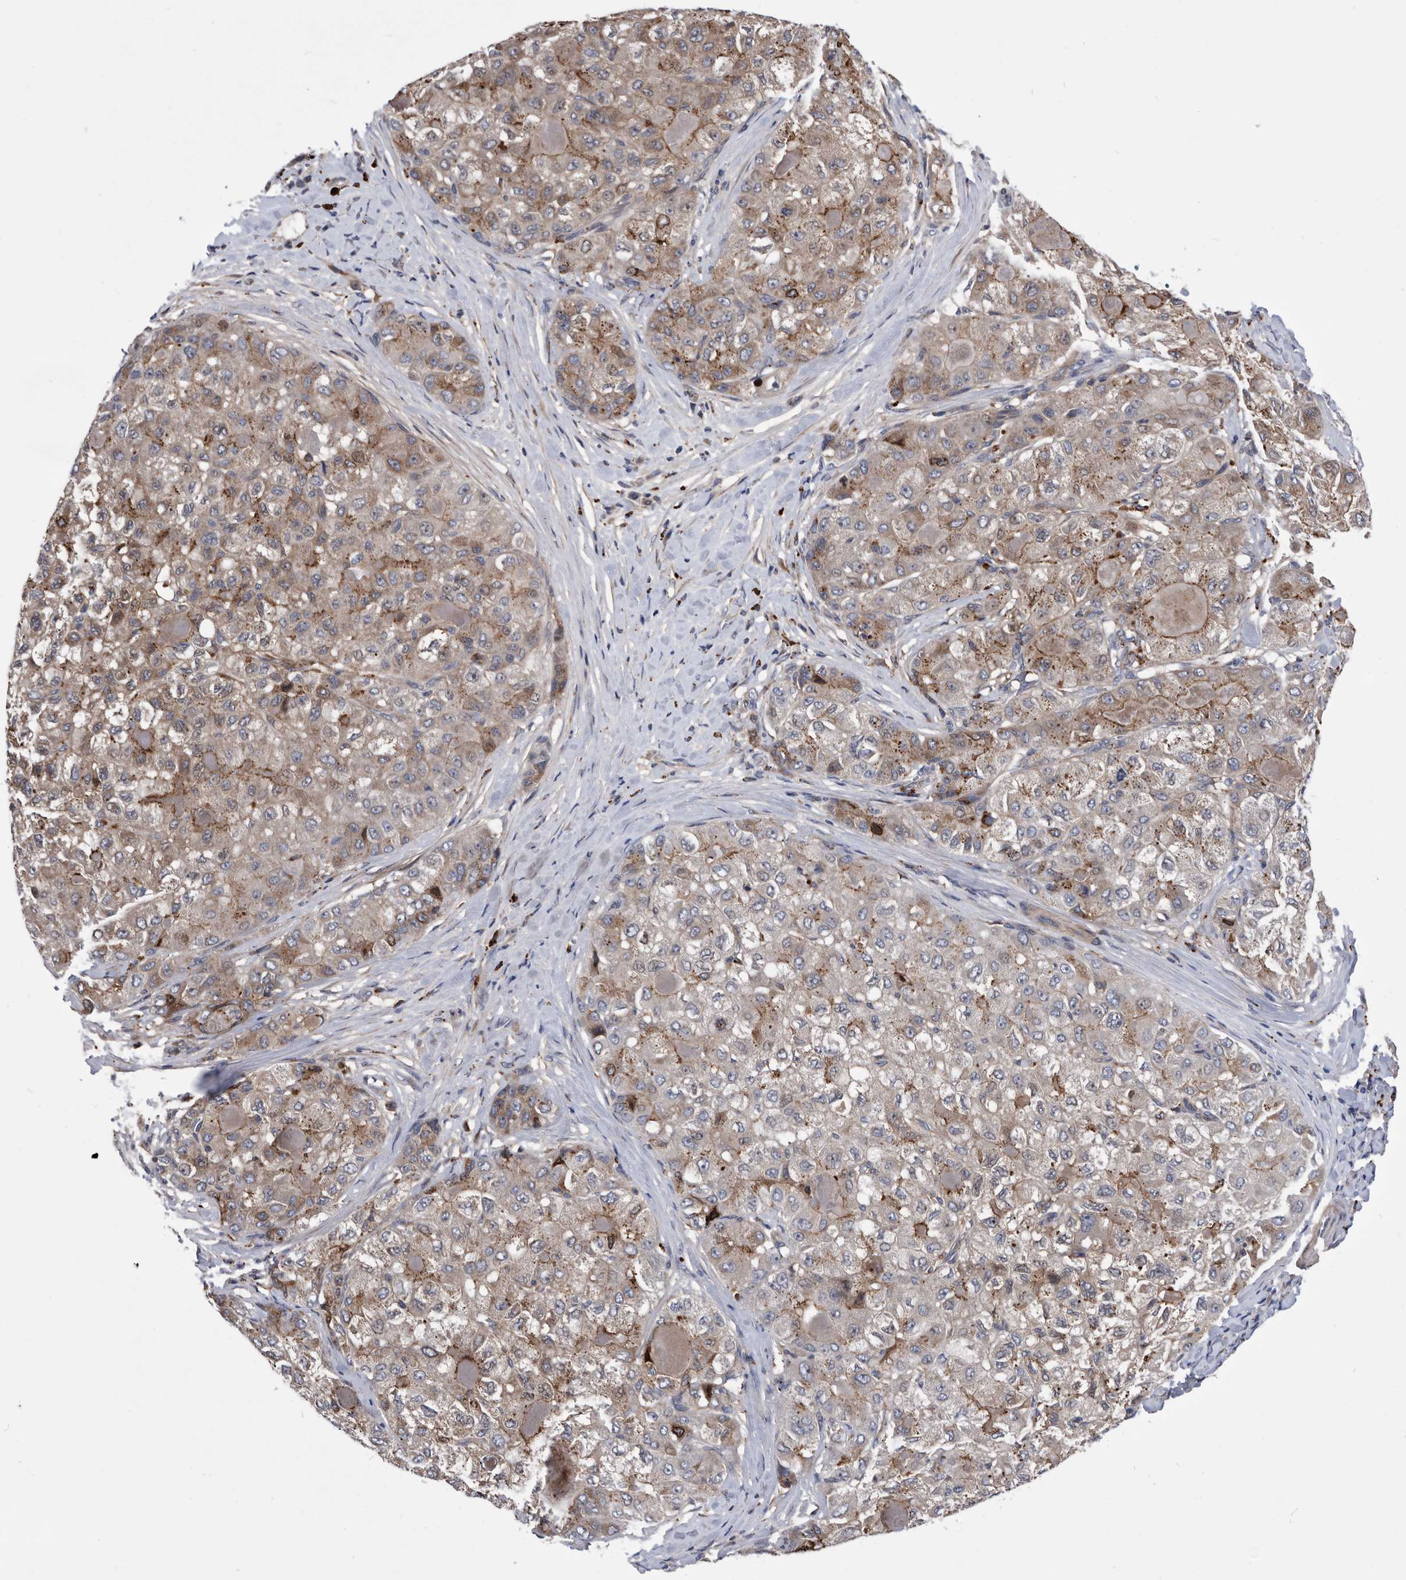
{"staining": {"intensity": "weak", "quantity": ">75%", "location": "cytoplasmic/membranous"}, "tissue": "liver cancer", "cell_type": "Tumor cells", "image_type": "cancer", "snomed": [{"axis": "morphology", "description": "Carcinoma, Hepatocellular, NOS"}, {"axis": "topography", "description": "Liver"}], "caption": "Liver cancer stained with a protein marker demonstrates weak staining in tumor cells.", "gene": "BAIAP3", "patient": {"sex": "male", "age": 80}}